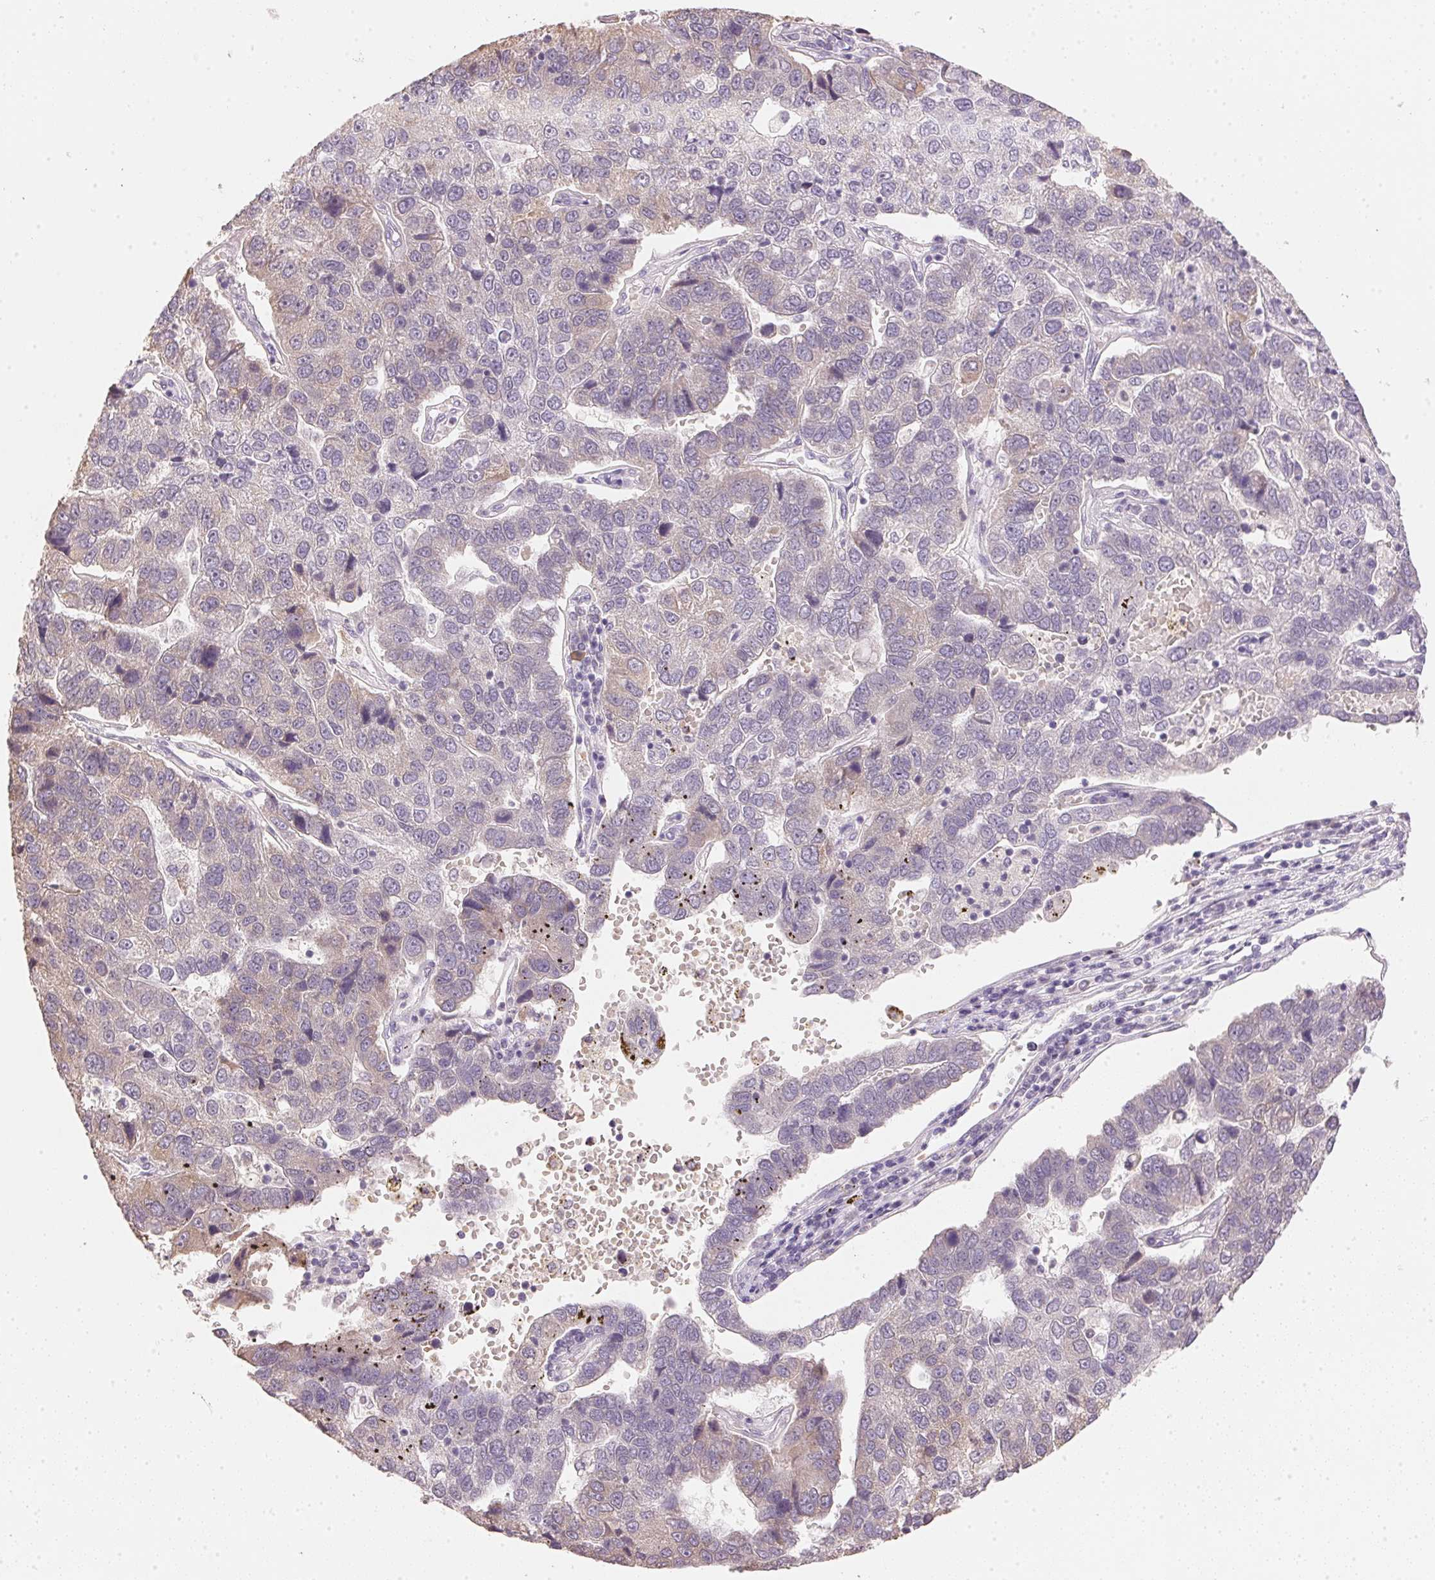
{"staining": {"intensity": "weak", "quantity": "<25%", "location": "cytoplasmic/membranous"}, "tissue": "pancreatic cancer", "cell_type": "Tumor cells", "image_type": "cancer", "snomed": [{"axis": "morphology", "description": "Adenocarcinoma, NOS"}, {"axis": "topography", "description": "Pancreas"}], "caption": "DAB (3,3'-diaminobenzidine) immunohistochemical staining of pancreatic adenocarcinoma reveals no significant expression in tumor cells.", "gene": "DHCR24", "patient": {"sex": "female", "age": 61}}